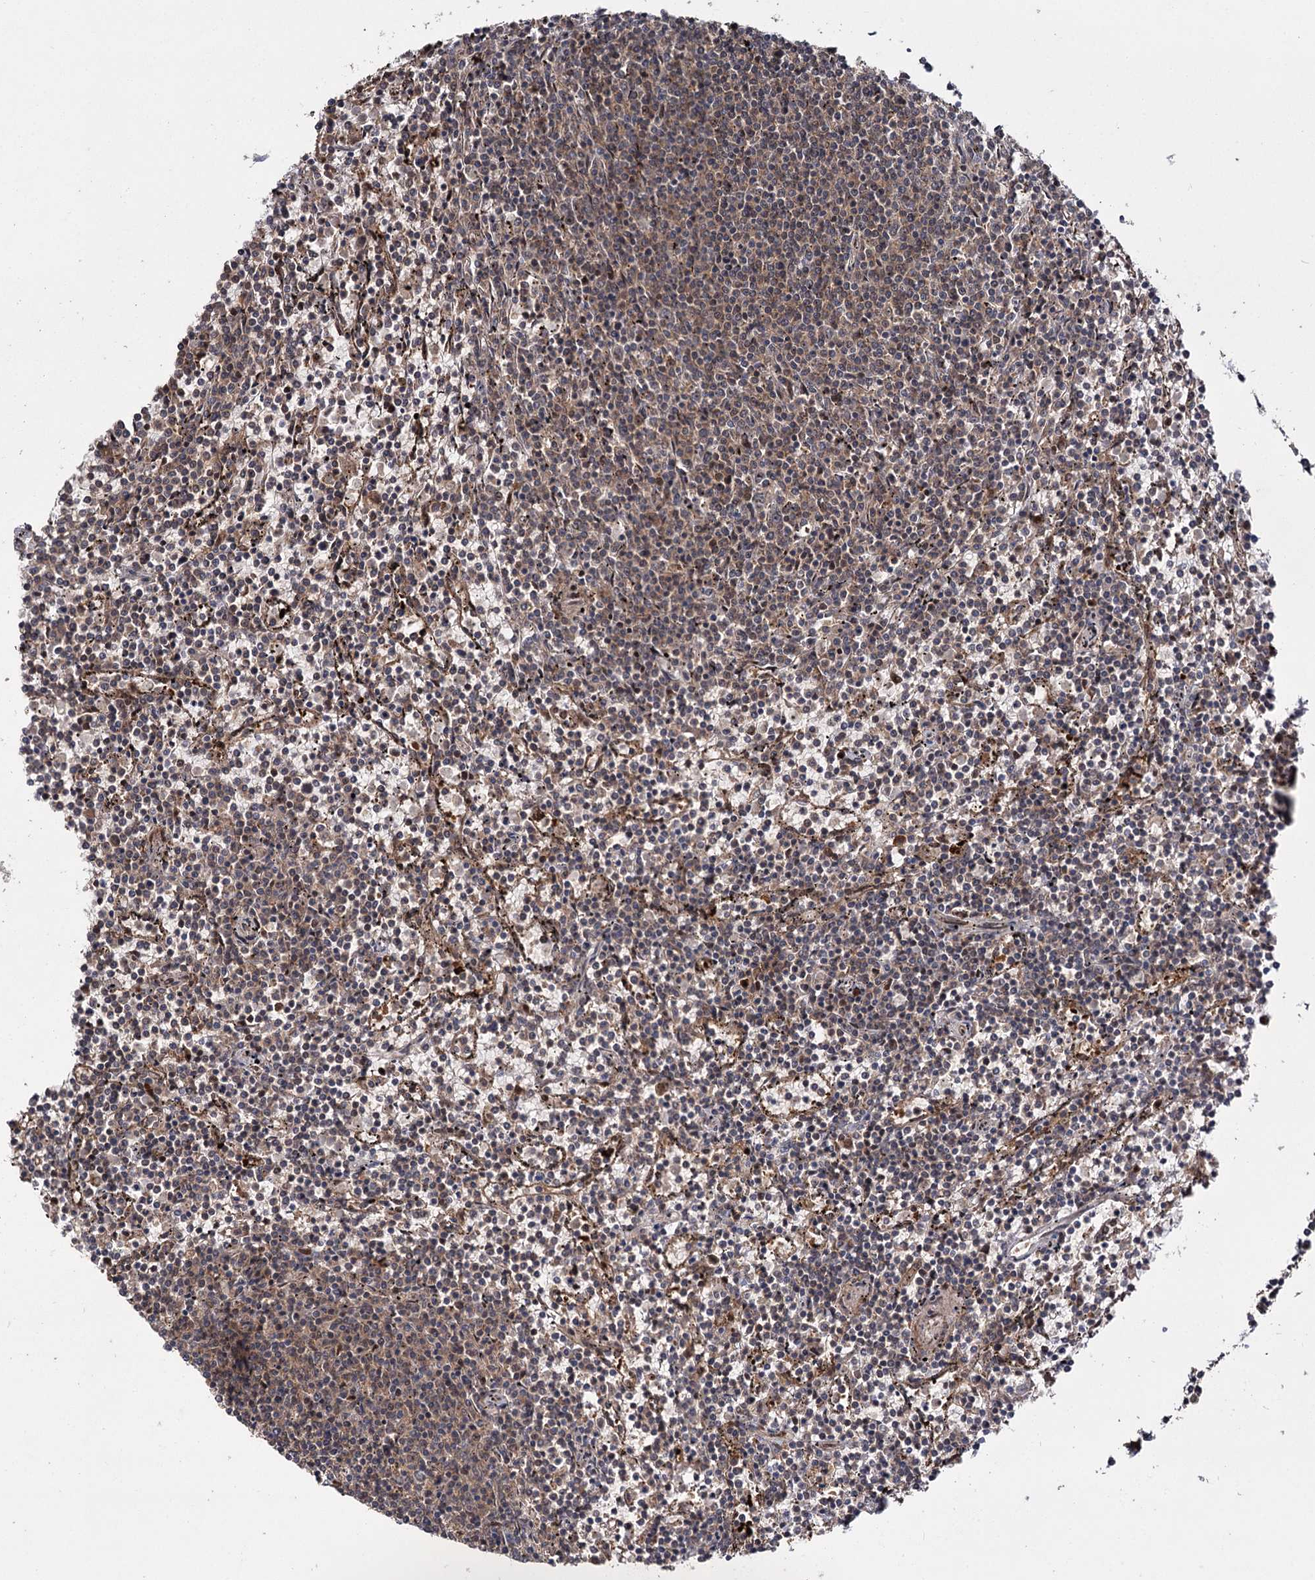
{"staining": {"intensity": "weak", "quantity": "25%-75%", "location": "cytoplasmic/membranous"}, "tissue": "lymphoma", "cell_type": "Tumor cells", "image_type": "cancer", "snomed": [{"axis": "morphology", "description": "Malignant lymphoma, non-Hodgkin's type, Low grade"}, {"axis": "topography", "description": "Spleen"}], "caption": "Immunohistochemical staining of human malignant lymphoma, non-Hodgkin's type (low-grade) demonstrates low levels of weak cytoplasmic/membranous protein staining in about 25%-75% of tumor cells. The protein of interest is shown in brown color, while the nuclei are stained blue.", "gene": "MKNK2", "patient": {"sex": "female", "age": 50}}